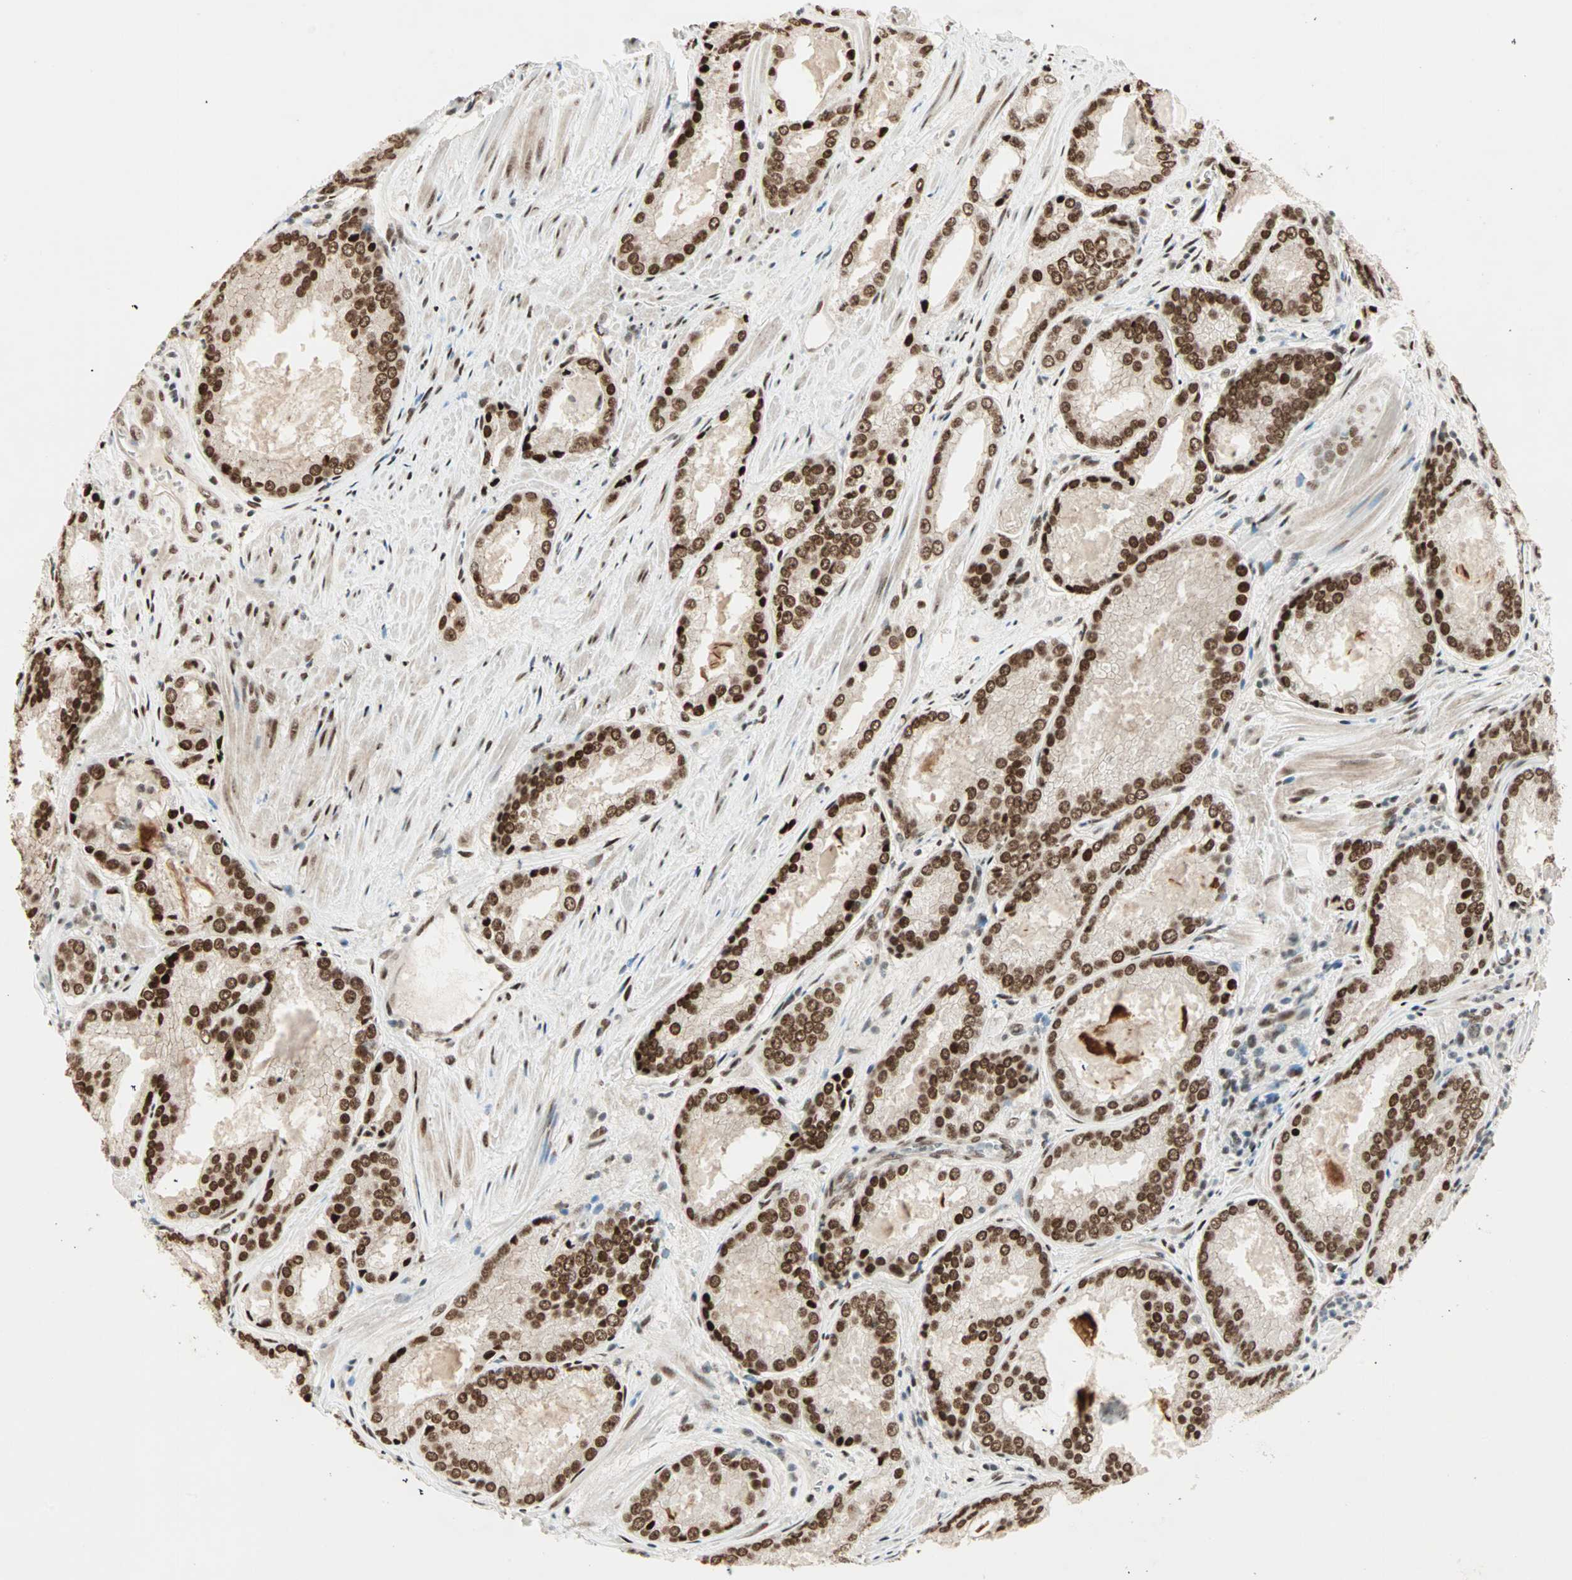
{"staining": {"intensity": "strong", "quantity": ">75%", "location": "nuclear"}, "tissue": "prostate cancer", "cell_type": "Tumor cells", "image_type": "cancer", "snomed": [{"axis": "morphology", "description": "Adenocarcinoma, Low grade"}, {"axis": "topography", "description": "Prostate"}], "caption": "Strong nuclear expression for a protein is identified in approximately >75% of tumor cells of adenocarcinoma (low-grade) (prostate) using immunohistochemistry (IHC).", "gene": "BLM", "patient": {"sex": "male", "age": 64}}